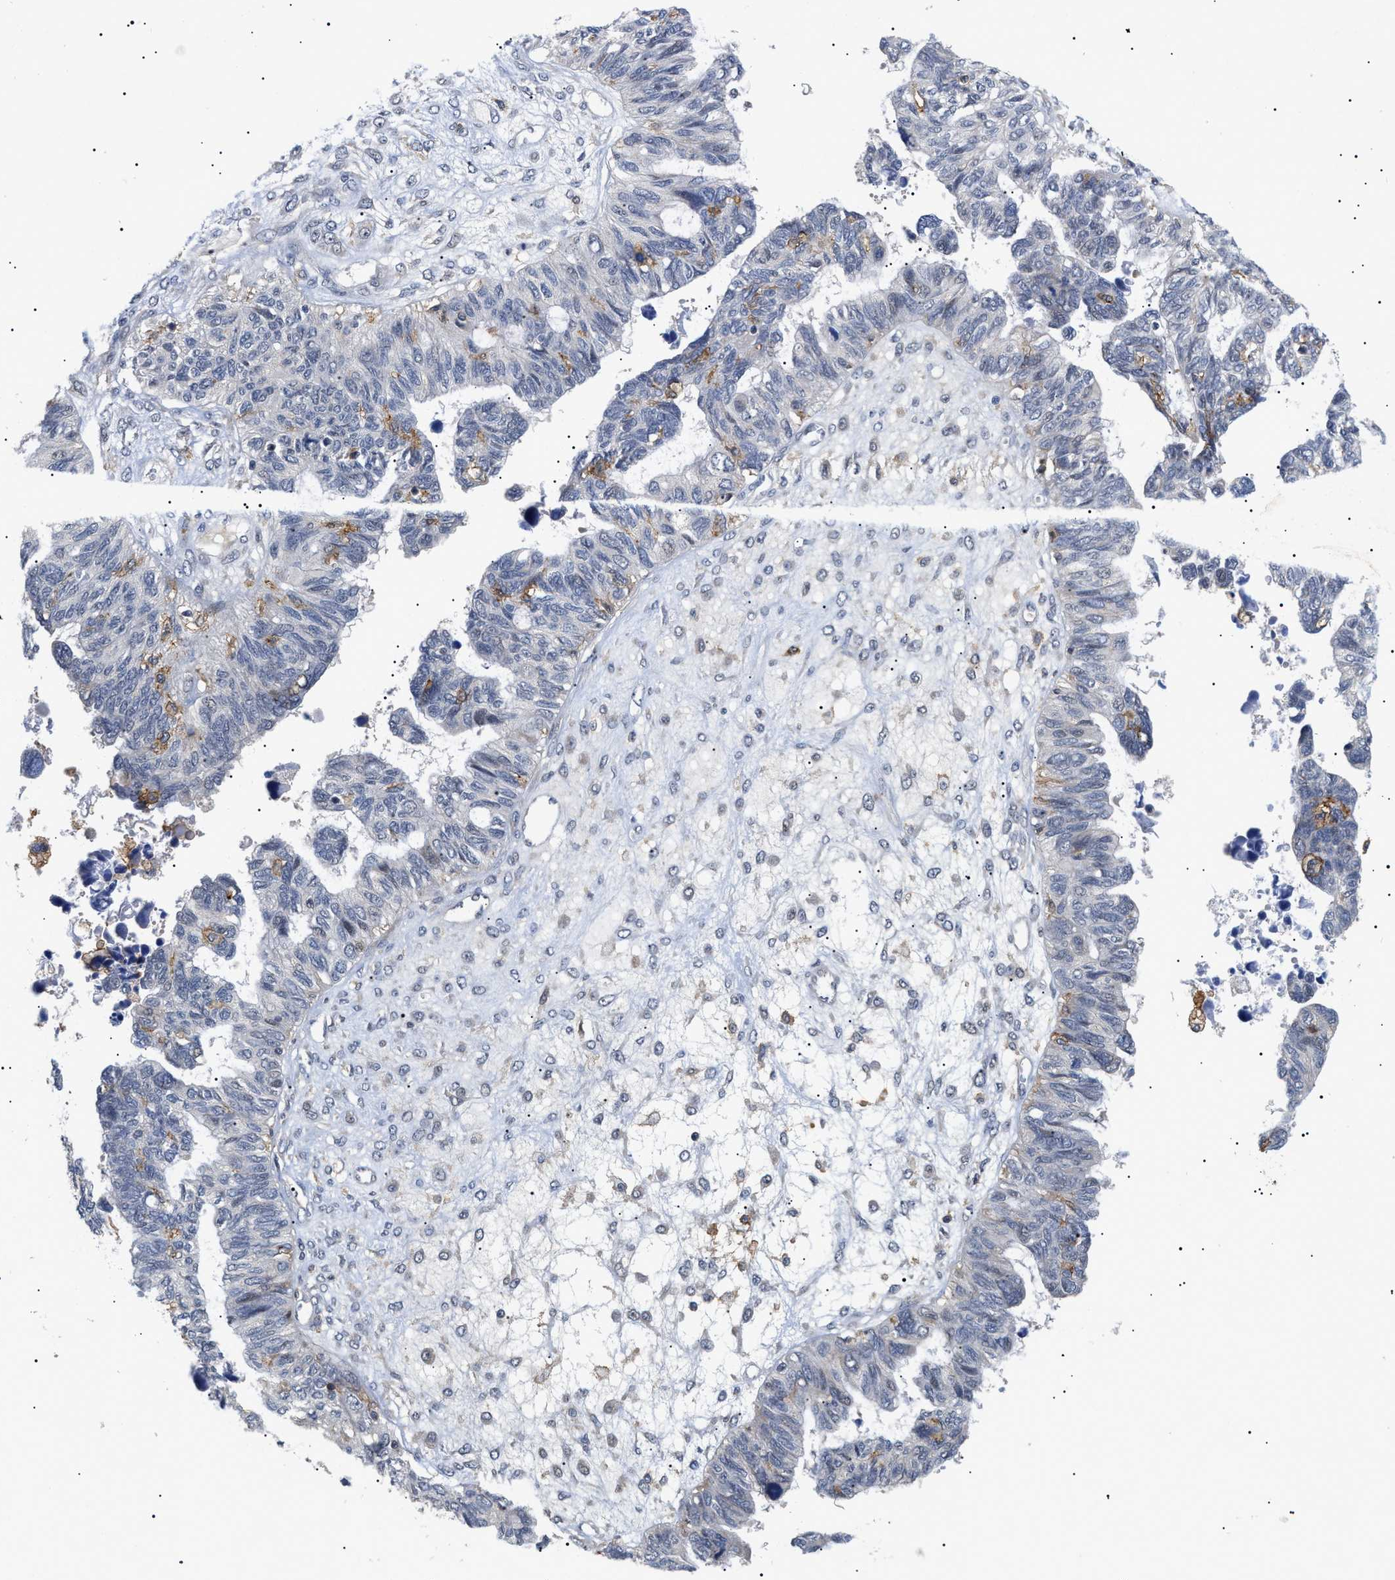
{"staining": {"intensity": "negative", "quantity": "none", "location": "none"}, "tissue": "ovarian cancer", "cell_type": "Tumor cells", "image_type": "cancer", "snomed": [{"axis": "morphology", "description": "Cystadenocarcinoma, serous, NOS"}, {"axis": "topography", "description": "Ovary"}], "caption": "Immunohistochemical staining of human ovarian cancer (serous cystadenocarcinoma) shows no significant expression in tumor cells. The staining was performed using DAB to visualize the protein expression in brown, while the nuclei were stained in blue with hematoxylin (Magnification: 20x).", "gene": "CD300A", "patient": {"sex": "female", "age": 79}}